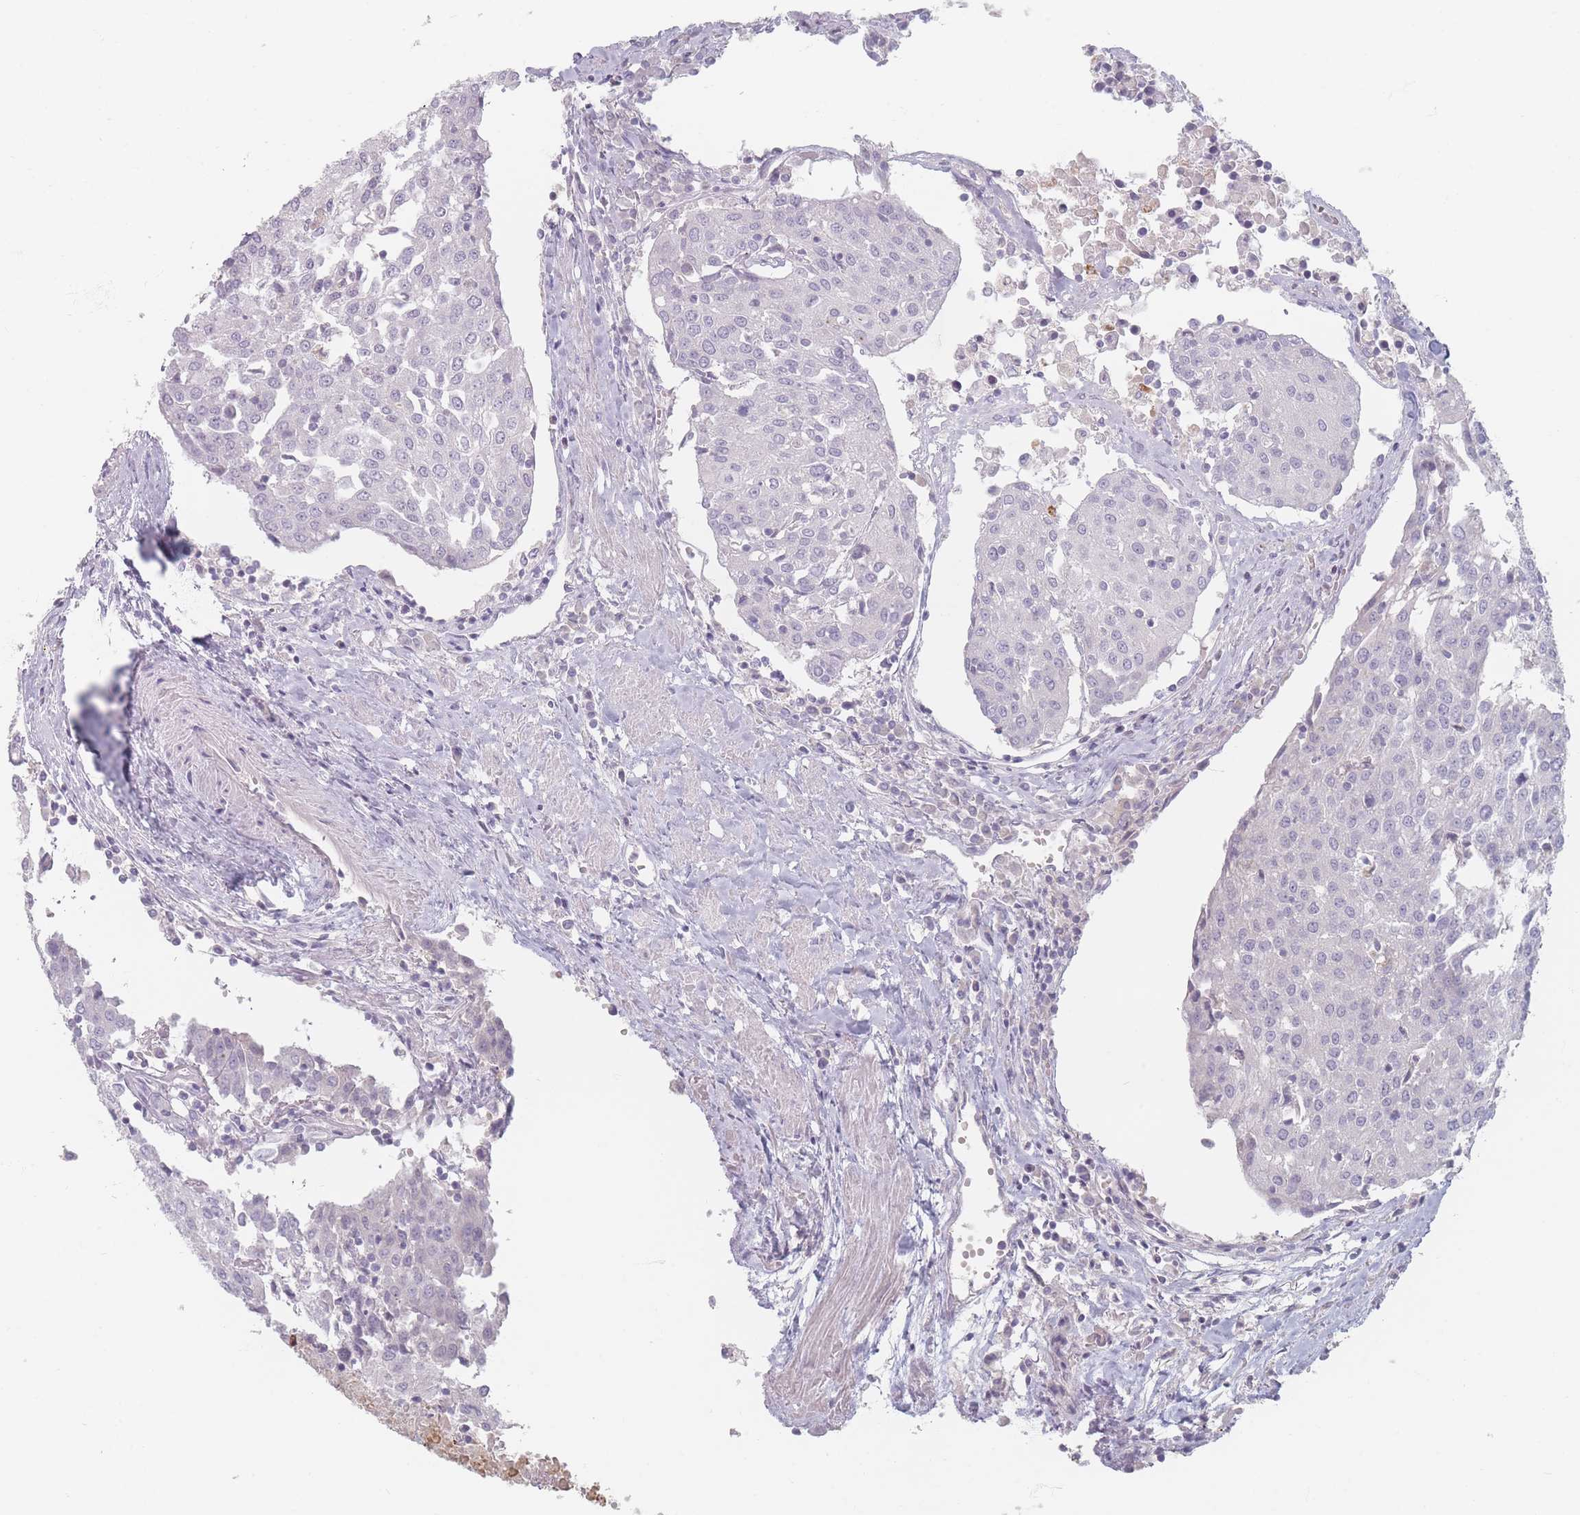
{"staining": {"intensity": "negative", "quantity": "none", "location": "none"}, "tissue": "urothelial cancer", "cell_type": "Tumor cells", "image_type": "cancer", "snomed": [{"axis": "morphology", "description": "Urothelial carcinoma, High grade"}, {"axis": "topography", "description": "Urinary bladder"}], "caption": "There is no significant expression in tumor cells of urothelial cancer. The staining is performed using DAB brown chromogen with nuclei counter-stained in using hematoxylin.", "gene": "HELZ2", "patient": {"sex": "female", "age": 85}}